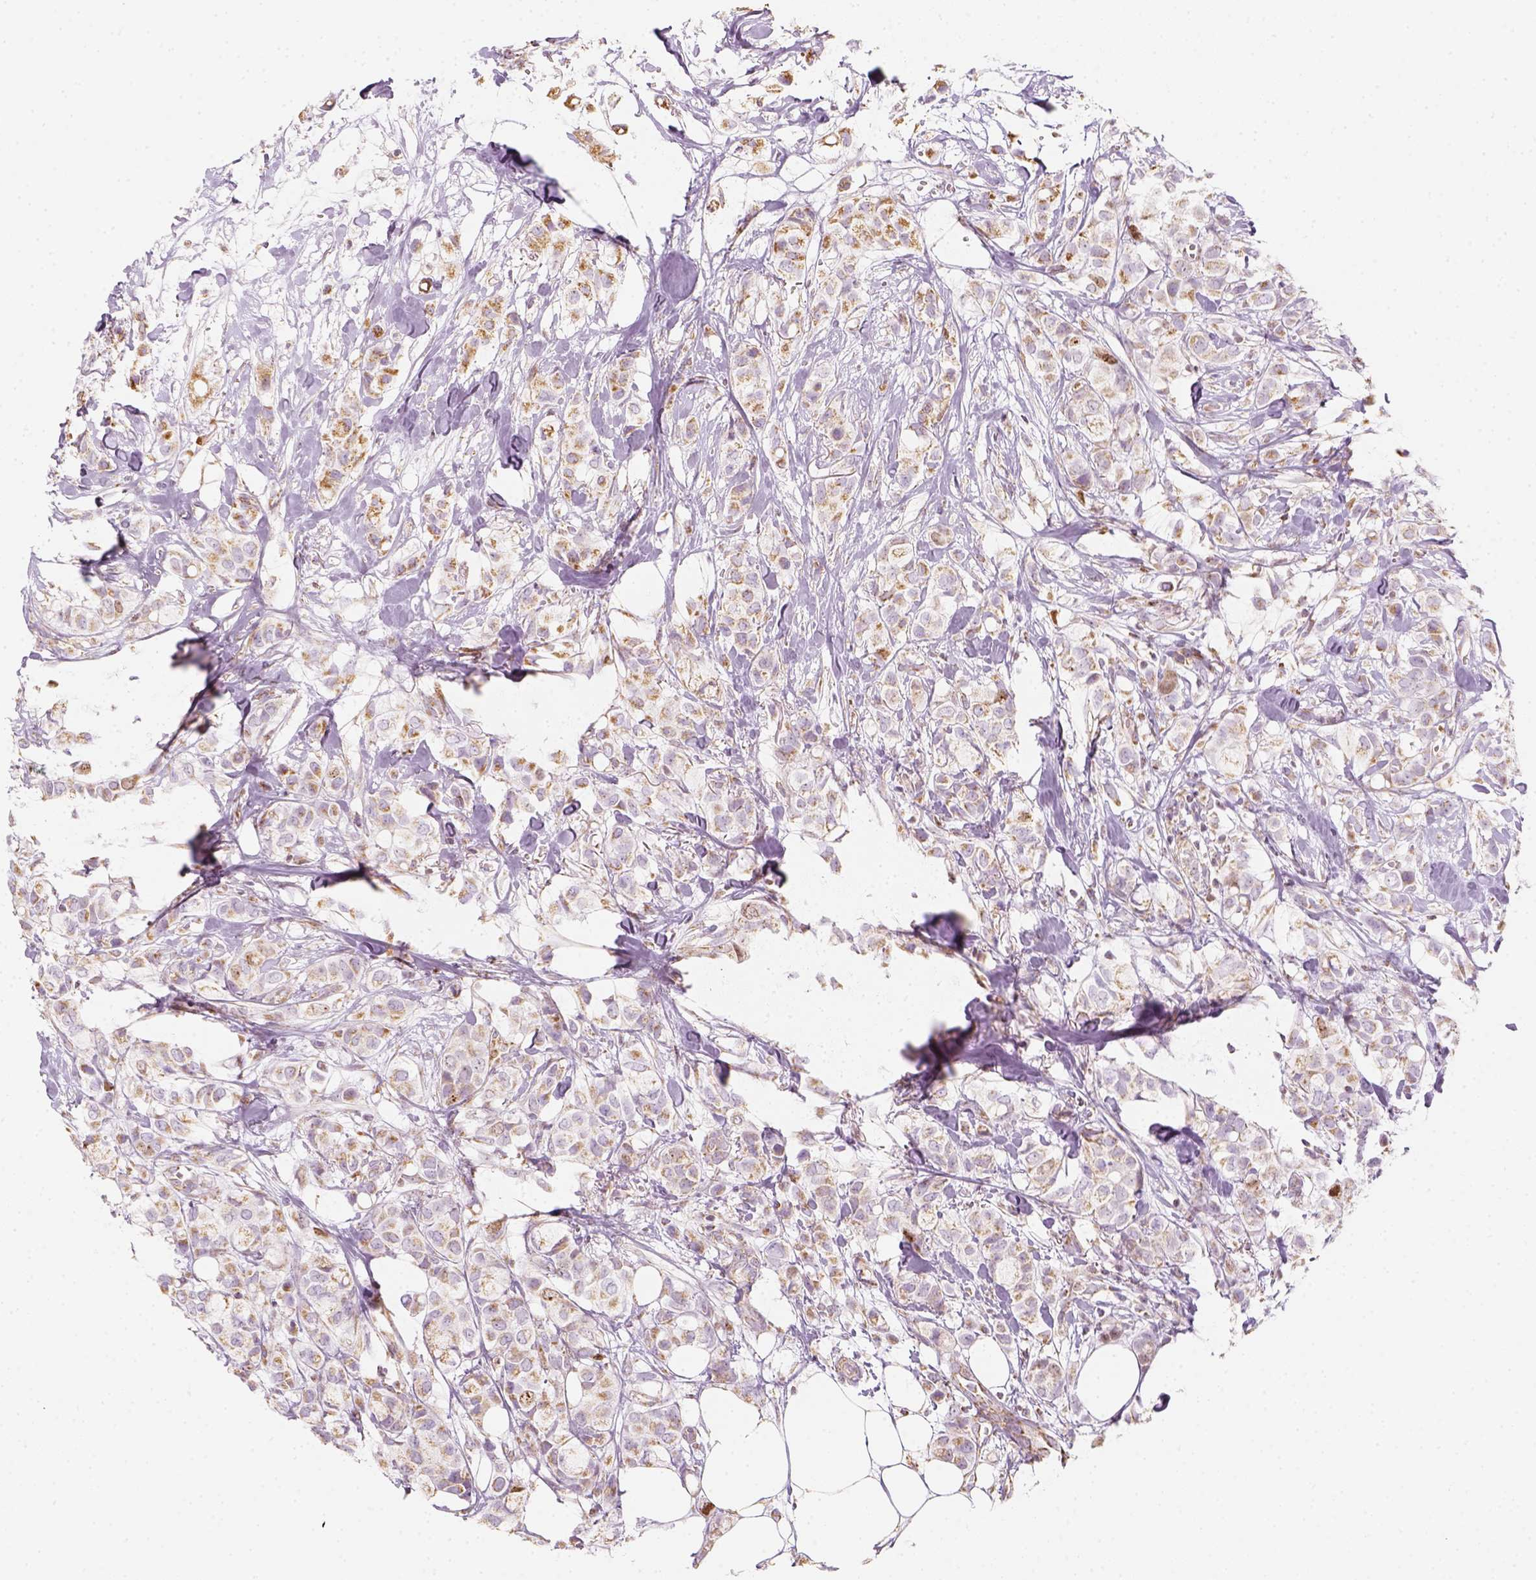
{"staining": {"intensity": "moderate", "quantity": ">75%", "location": "cytoplasmic/membranous"}, "tissue": "breast cancer", "cell_type": "Tumor cells", "image_type": "cancer", "snomed": [{"axis": "morphology", "description": "Duct carcinoma"}, {"axis": "topography", "description": "Breast"}], "caption": "Brown immunohistochemical staining in human infiltrating ductal carcinoma (breast) shows moderate cytoplasmic/membranous expression in approximately >75% of tumor cells.", "gene": "LCA5", "patient": {"sex": "female", "age": 85}}